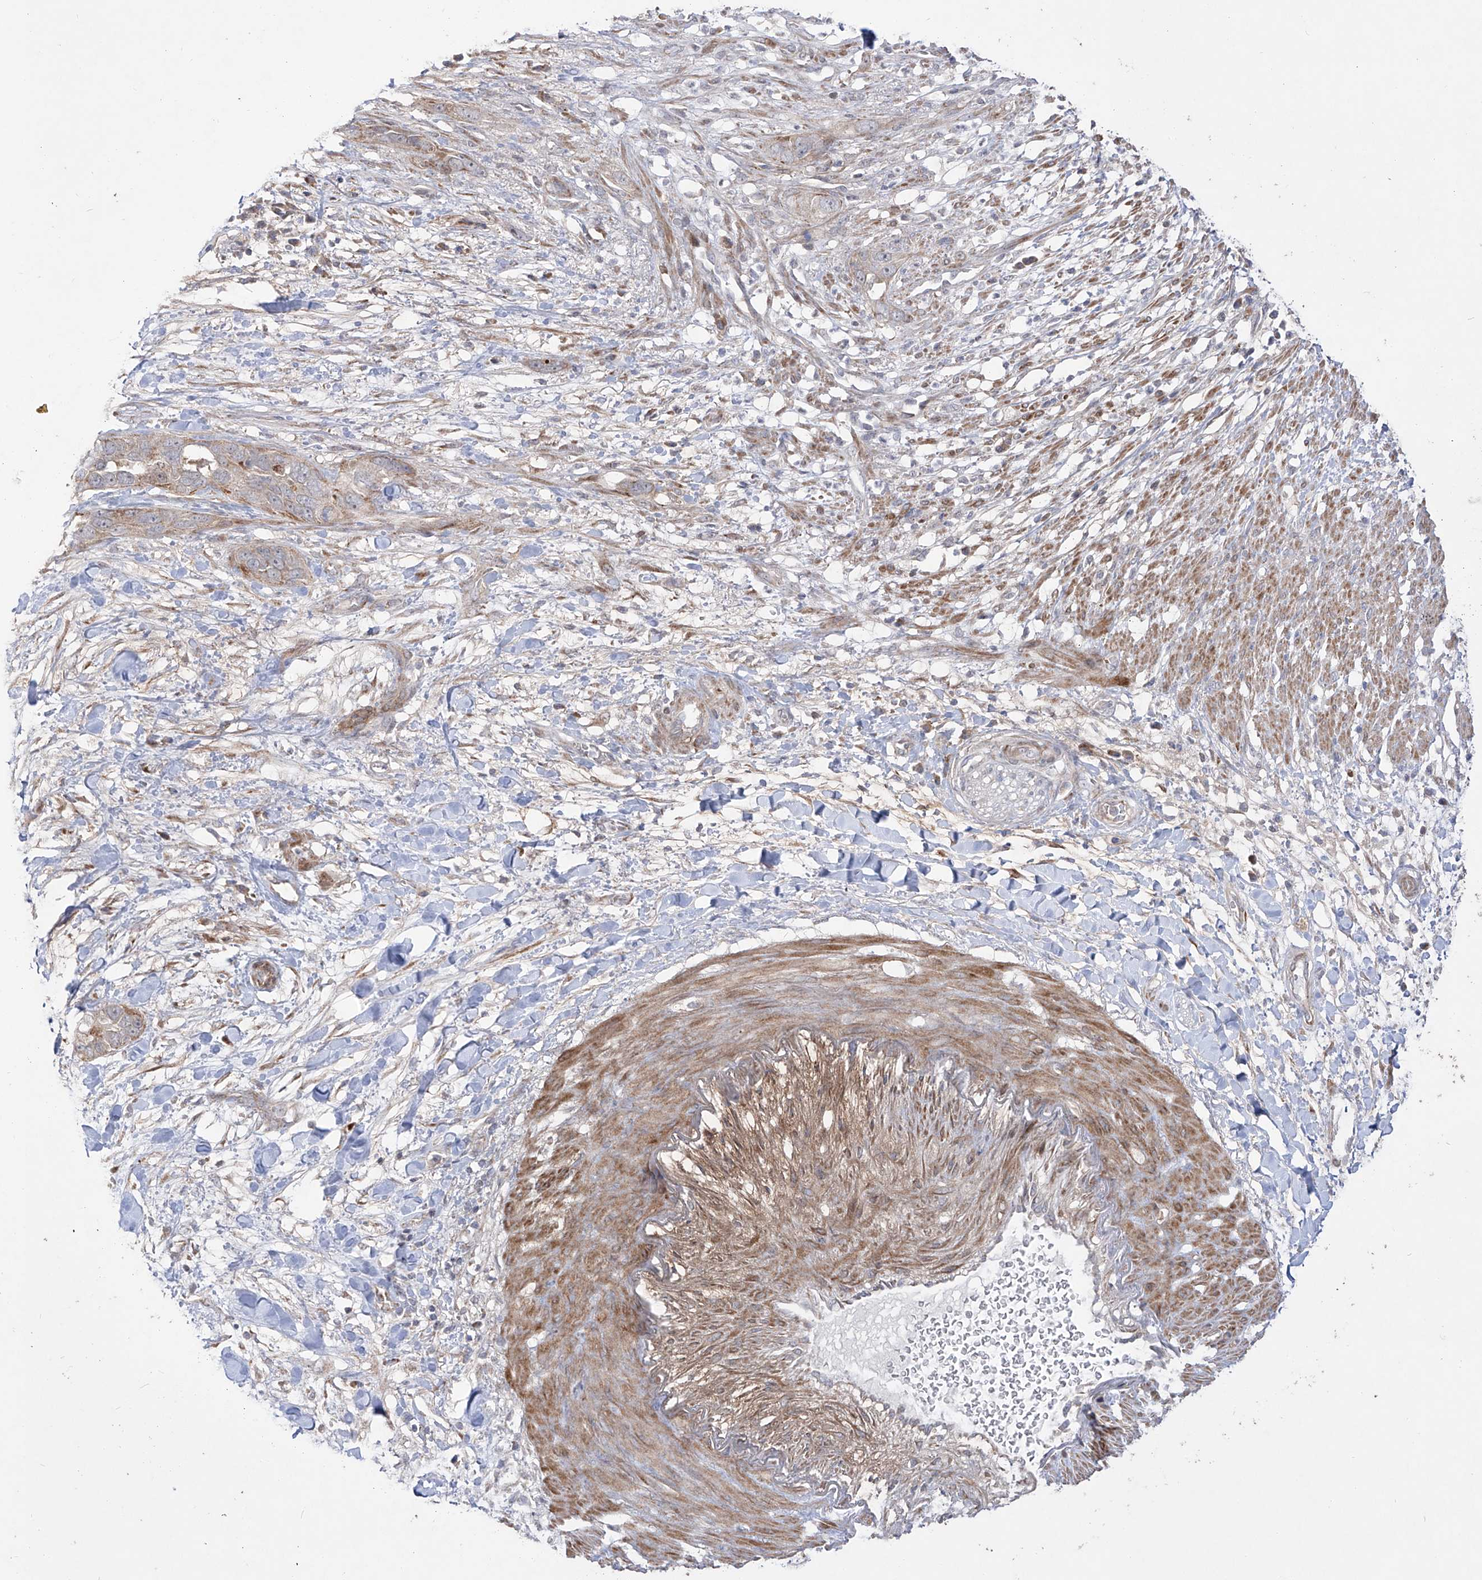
{"staining": {"intensity": "weak", "quantity": "<25%", "location": "cytoplasmic/membranous"}, "tissue": "pancreatic cancer", "cell_type": "Tumor cells", "image_type": "cancer", "snomed": [{"axis": "morphology", "description": "Adenocarcinoma, NOS"}, {"axis": "topography", "description": "Pancreas"}], "caption": "Immunohistochemical staining of human pancreatic adenocarcinoma exhibits no significant expression in tumor cells.", "gene": "YKT6", "patient": {"sex": "female", "age": 60}}